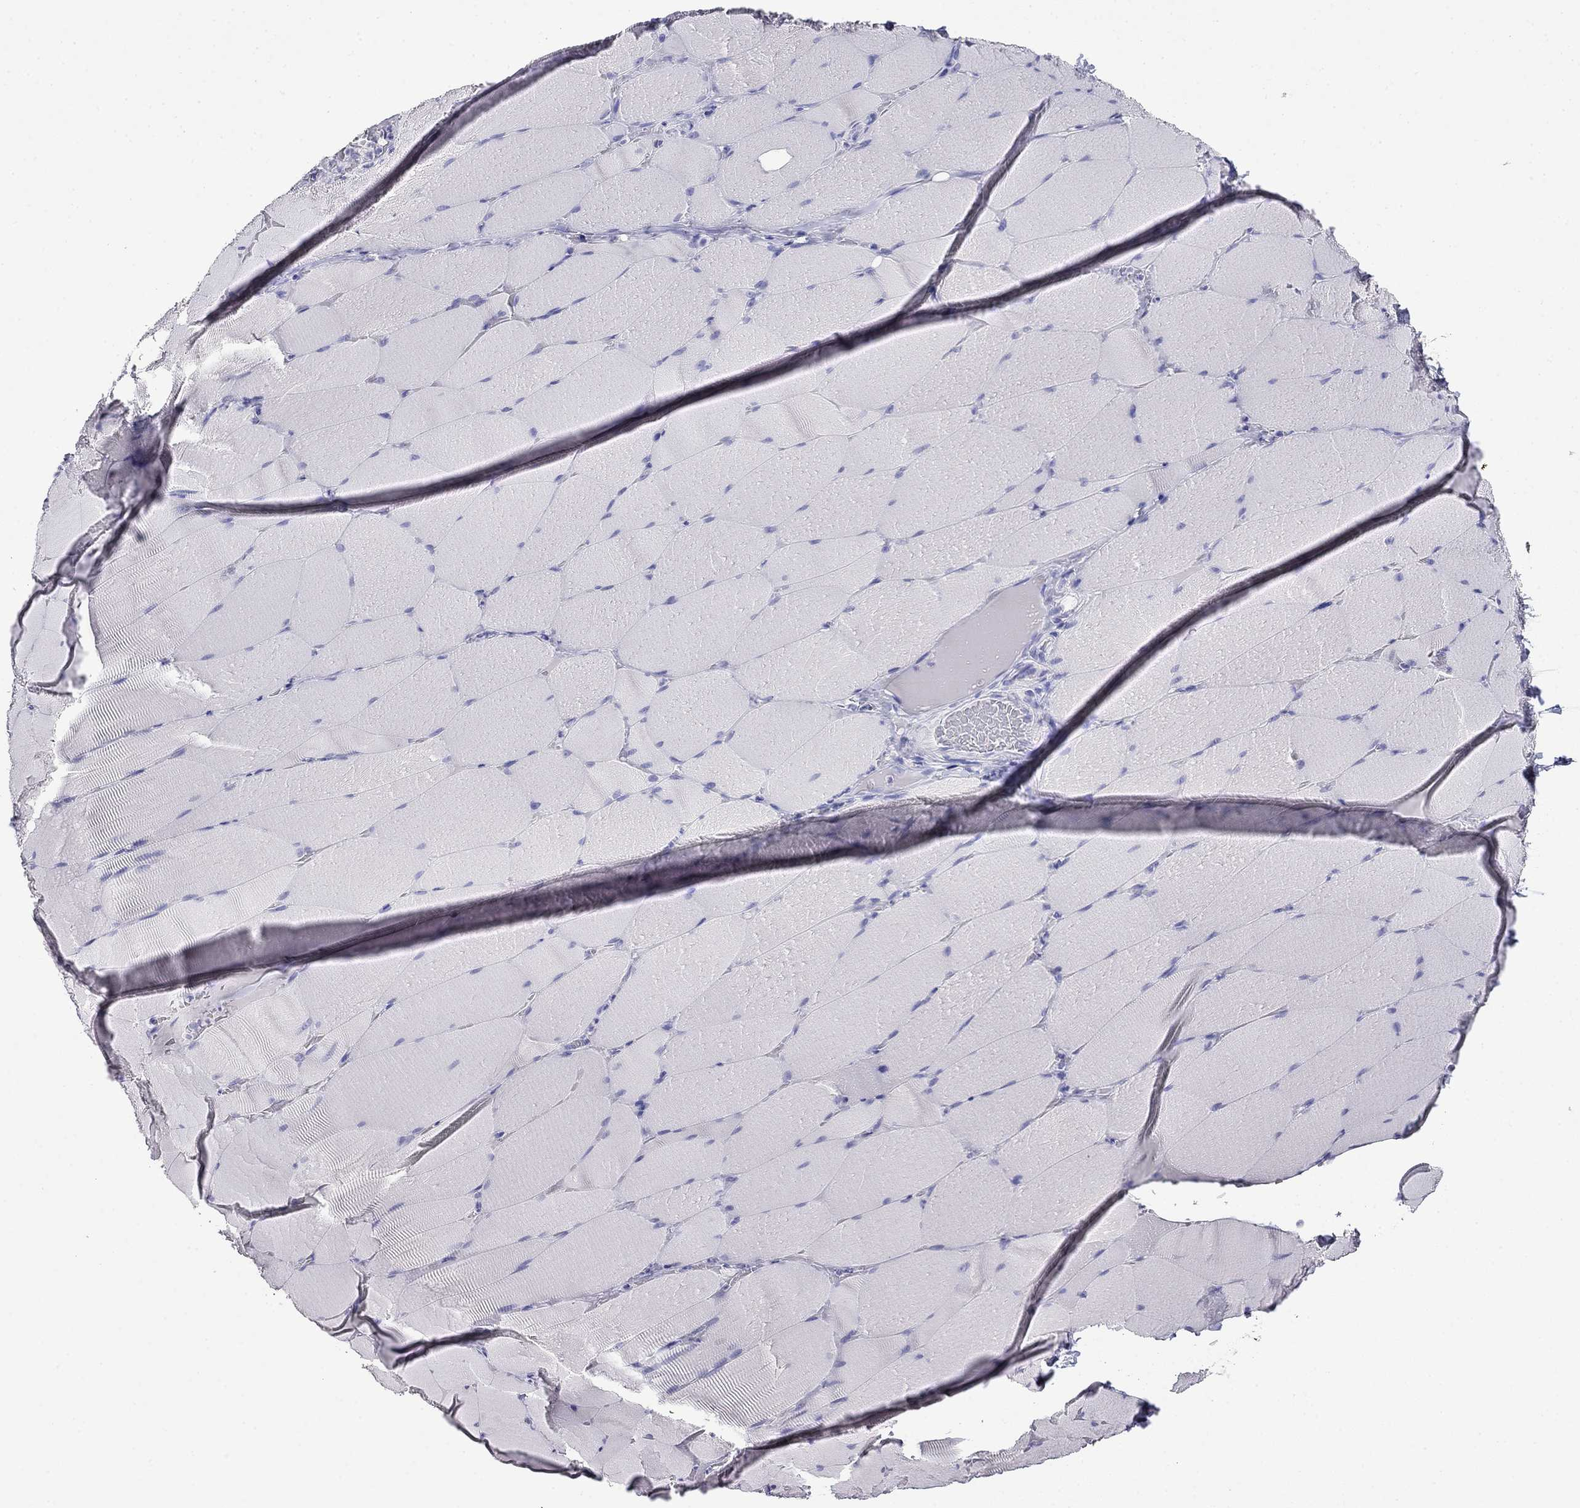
{"staining": {"intensity": "negative", "quantity": "none", "location": "none"}, "tissue": "skeletal muscle", "cell_type": "Myocytes", "image_type": "normal", "snomed": [{"axis": "morphology", "description": "Normal tissue, NOS"}, {"axis": "topography", "description": "Skeletal muscle"}], "caption": "A high-resolution photomicrograph shows IHC staining of unremarkable skeletal muscle, which exhibits no significant positivity in myocytes.", "gene": "MYO15A", "patient": {"sex": "male", "age": 56}}